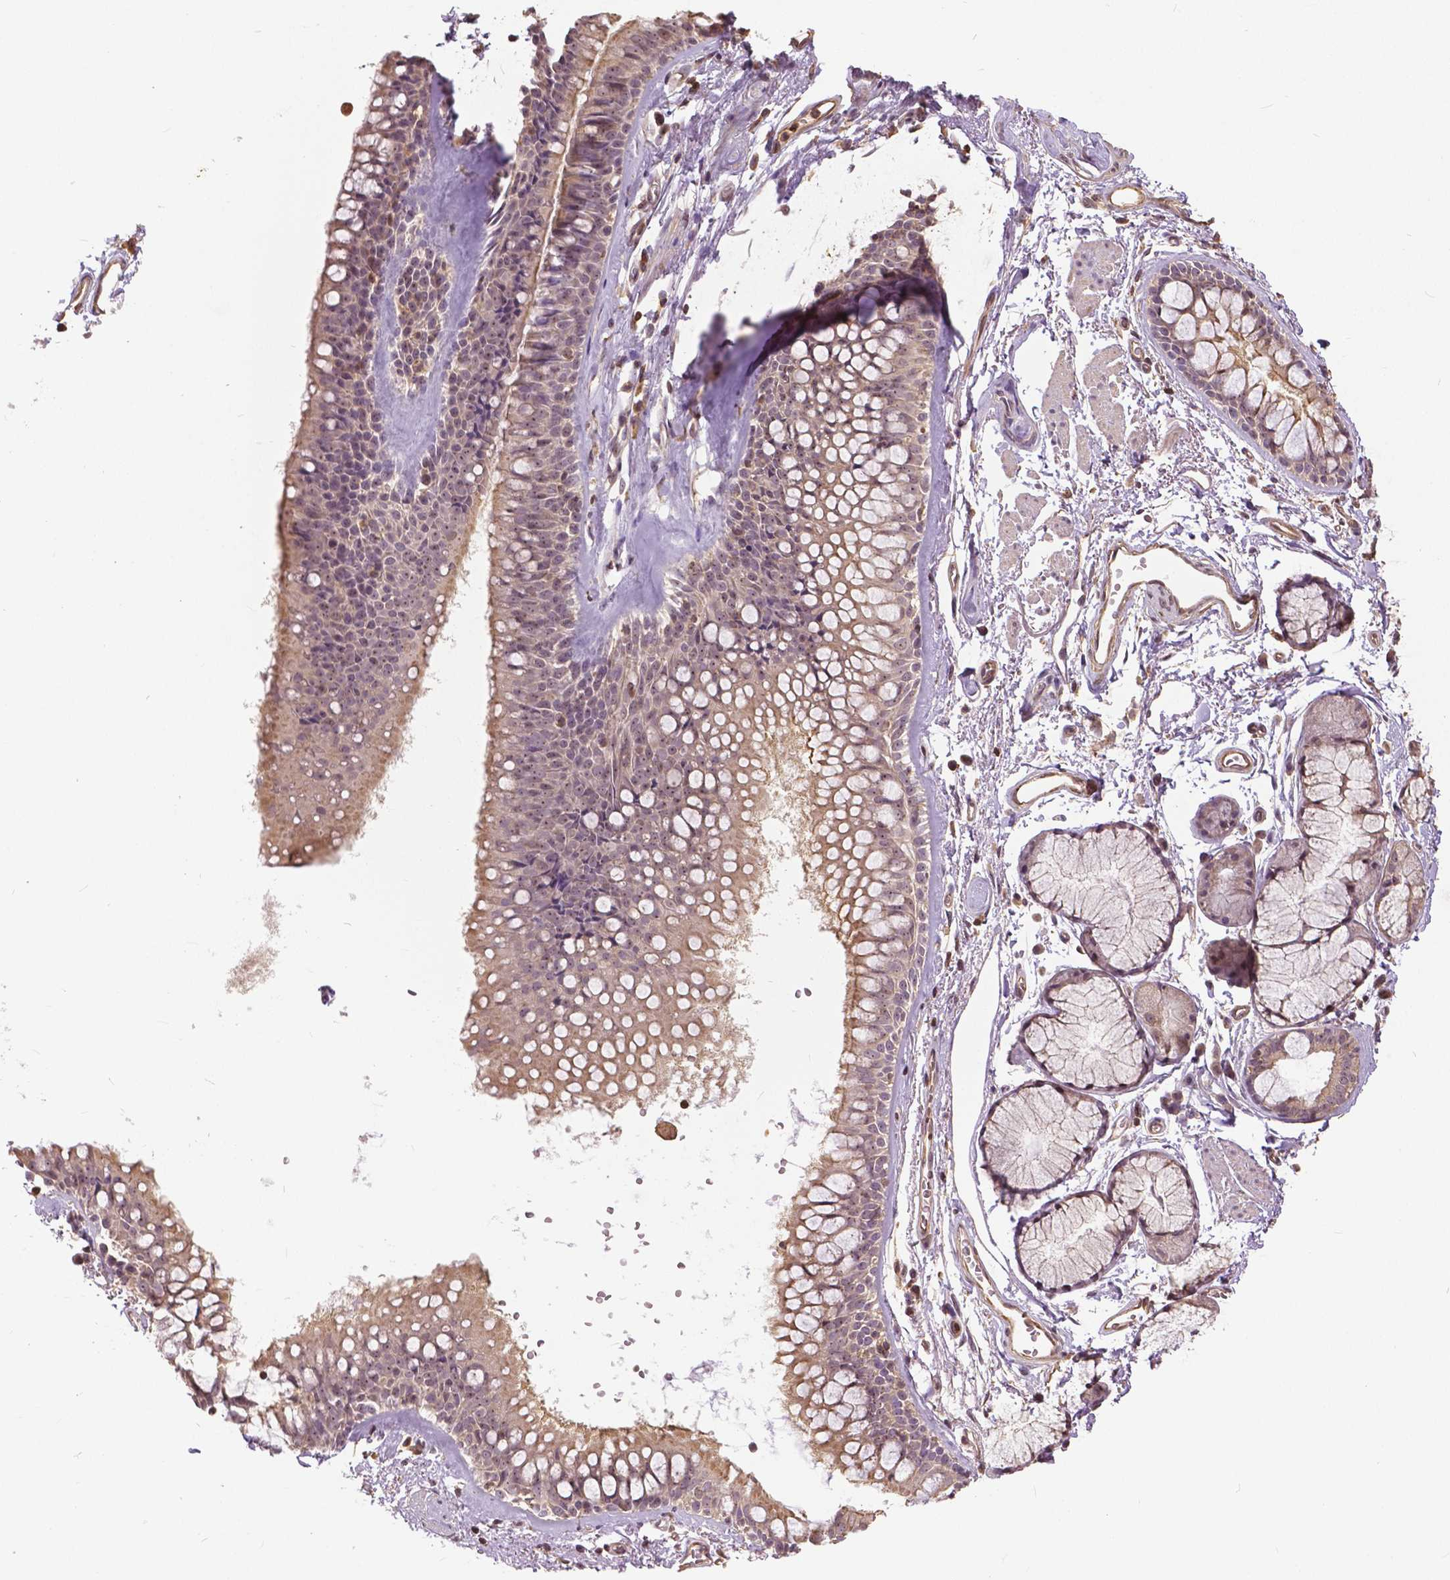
{"staining": {"intensity": "weak", "quantity": ">75%", "location": "cytoplasmic/membranous"}, "tissue": "soft tissue", "cell_type": "Fibroblasts", "image_type": "normal", "snomed": [{"axis": "morphology", "description": "Normal tissue, NOS"}, {"axis": "topography", "description": "Cartilage tissue"}, {"axis": "topography", "description": "Bronchus"}], "caption": "This histopathology image shows unremarkable soft tissue stained with IHC to label a protein in brown. The cytoplasmic/membranous of fibroblasts show weak positivity for the protein. Nuclei are counter-stained blue.", "gene": "ANXA13", "patient": {"sex": "female", "age": 79}}